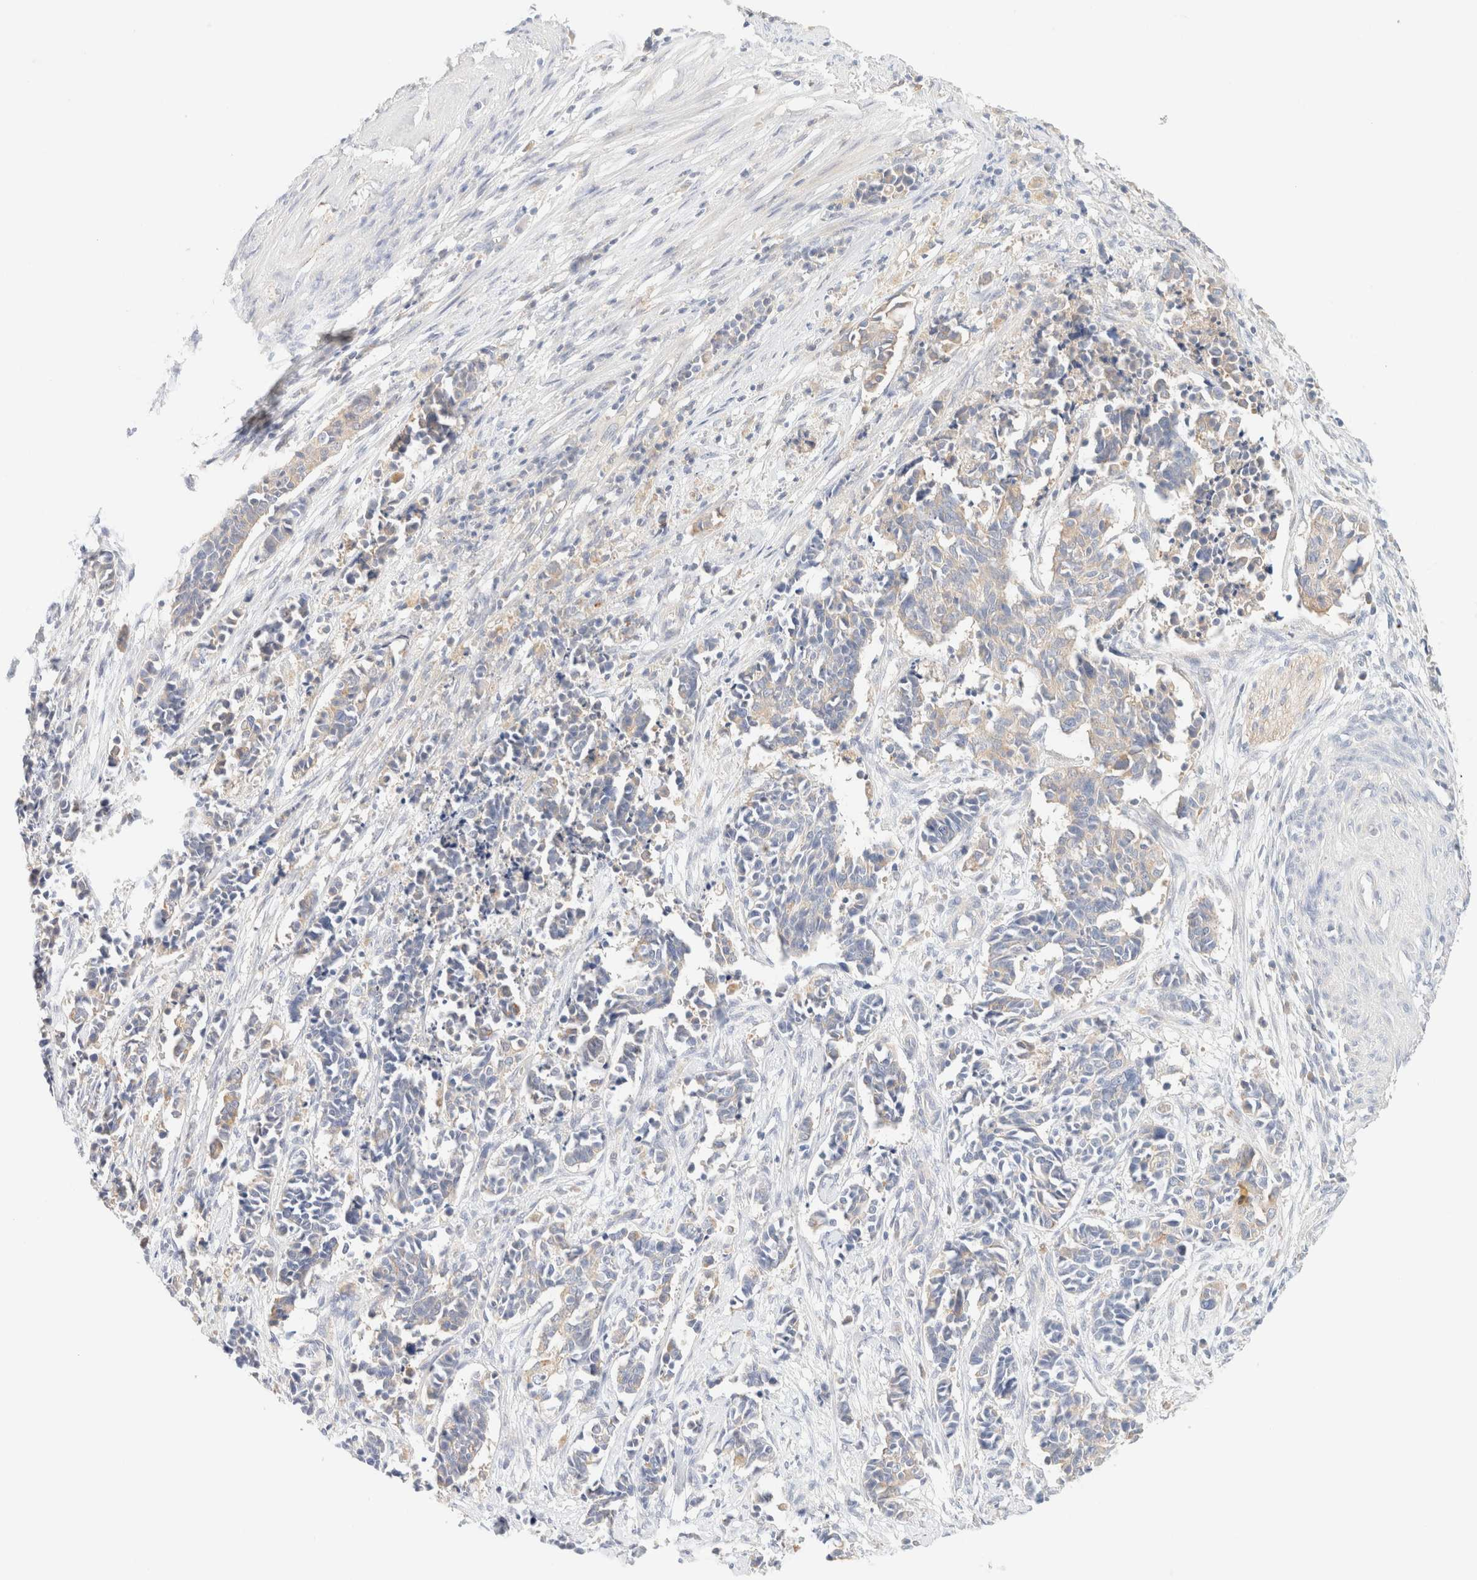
{"staining": {"intensity": "weak", "quantity": "<25%", "location": "cytoplasmic/membranous"}, "tissue": "cervical cancer", "cell_type": "Tumor cells", "image_type": "cancer", "snomed": [{"axis": "morphology", "description": "Normal tissue, NOS"}, {"axis": "morphology", "description": "Squamous cell carcinoma, NOS"}, {"axis": "topography", "description": "Cervix"}], "caption": "An immunohistochemistry histopathology image of squamous cell carcinoma (cervical) is shown. There is no staining in tumor cells of squamous cell carcinoma (cervical). (DAB immunohistochemistry (IHC), high magnification).", "gene": "SARM1", "patient": {"sex": "female", "age": 35}}